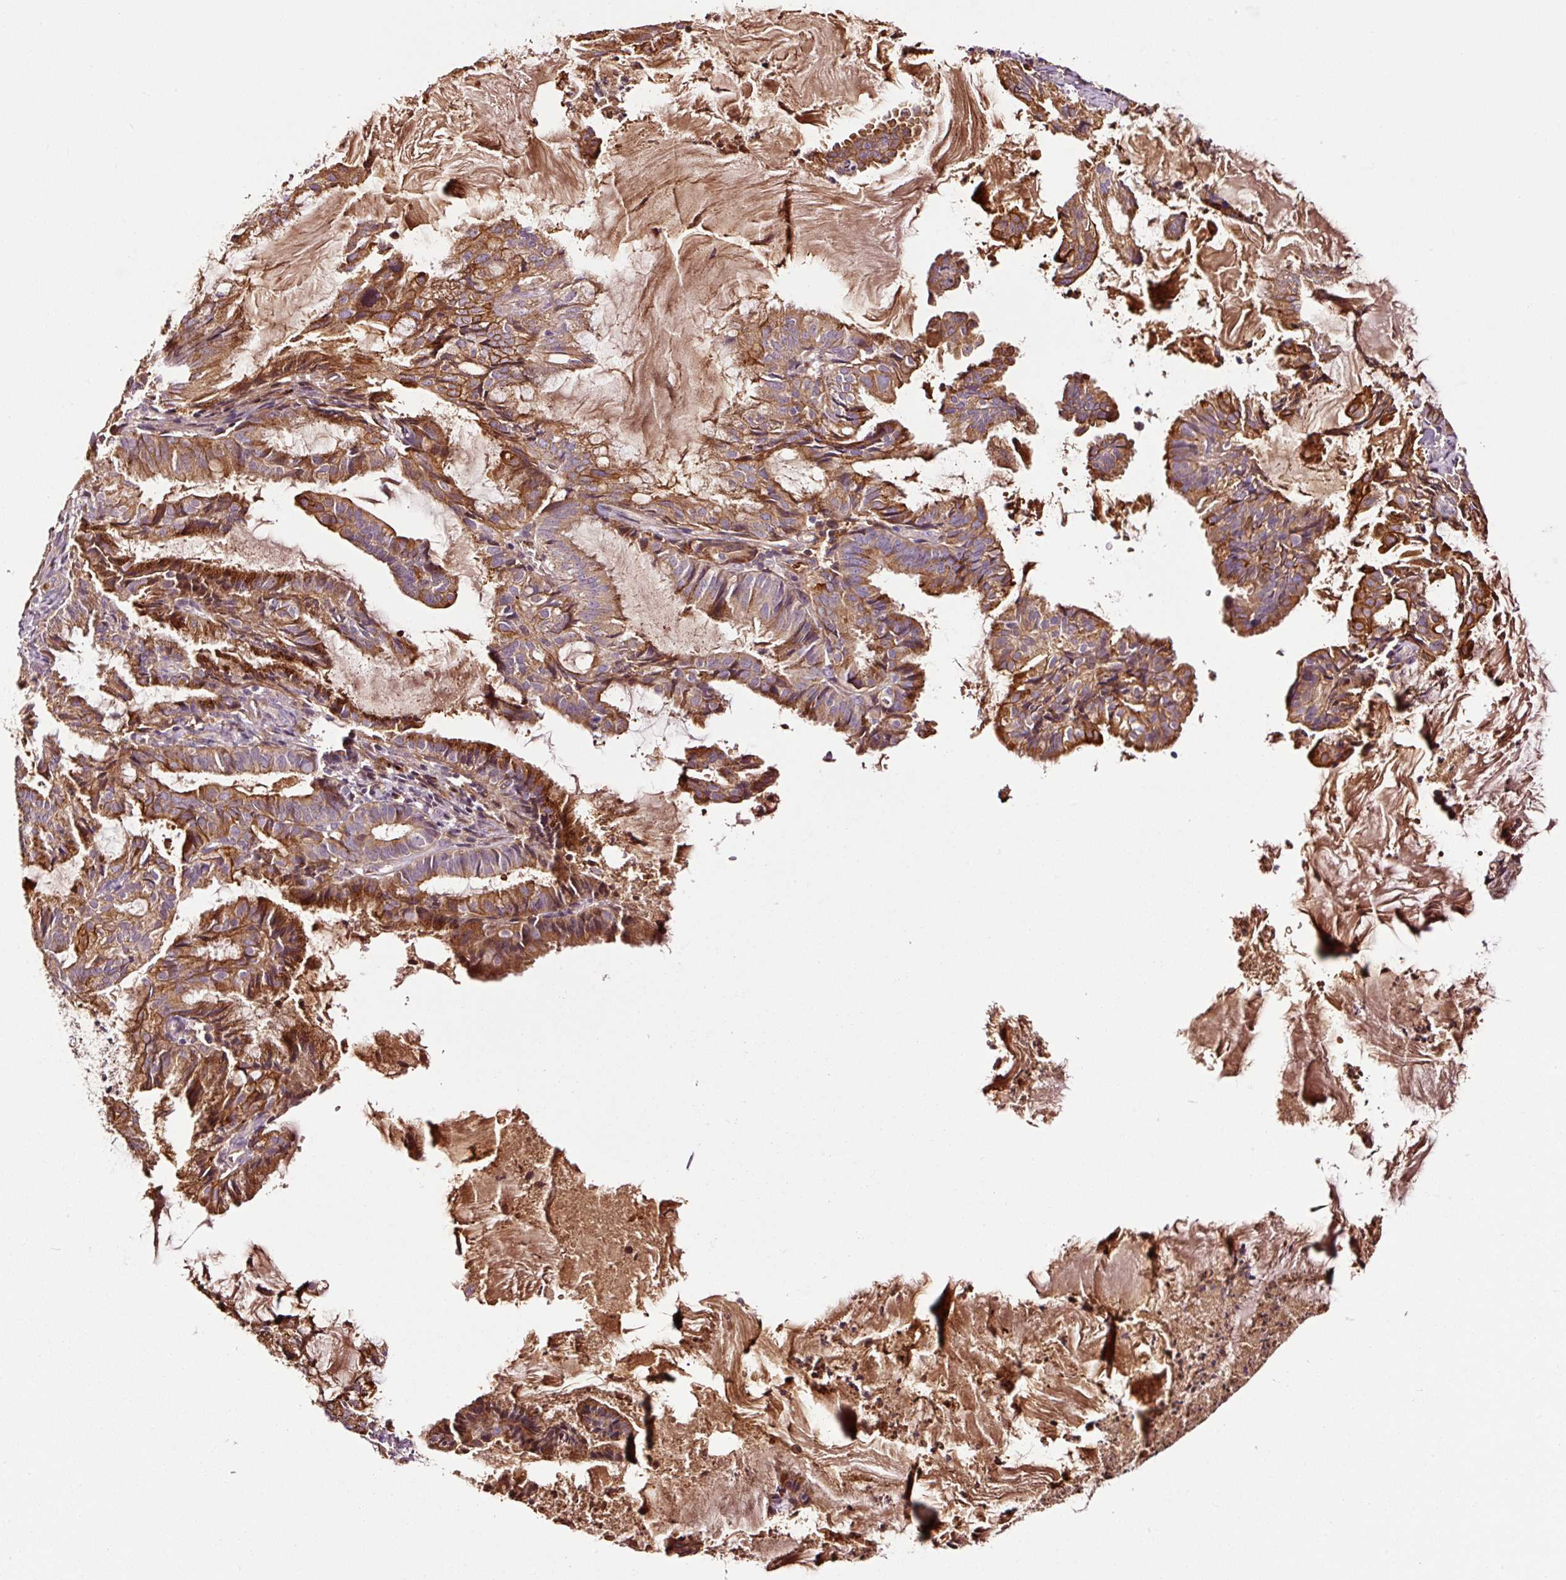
{"staining": {"intensity": "moderate", "quantity": ">75%", "location": "cytoplasmic/membranous"}, "tissue": "endometrial cancer", "cell_type": "Tumor cells", "image_type": "cancer", "snomed": [{"axis": "morphology", "description": "Adenocarcinoma, NOS"}, {"axis": "topography", "description": "Endometrium"}], "caption": "This image demonstrates immunohistochemistry staining of endometrial adenocarcinoma, with medium moderate cytoplasmic/membranous staining in approximately >75% of tumor cells.", "gene": "PGLYRP2", "patient": {"sex": "female", "age": 86}}